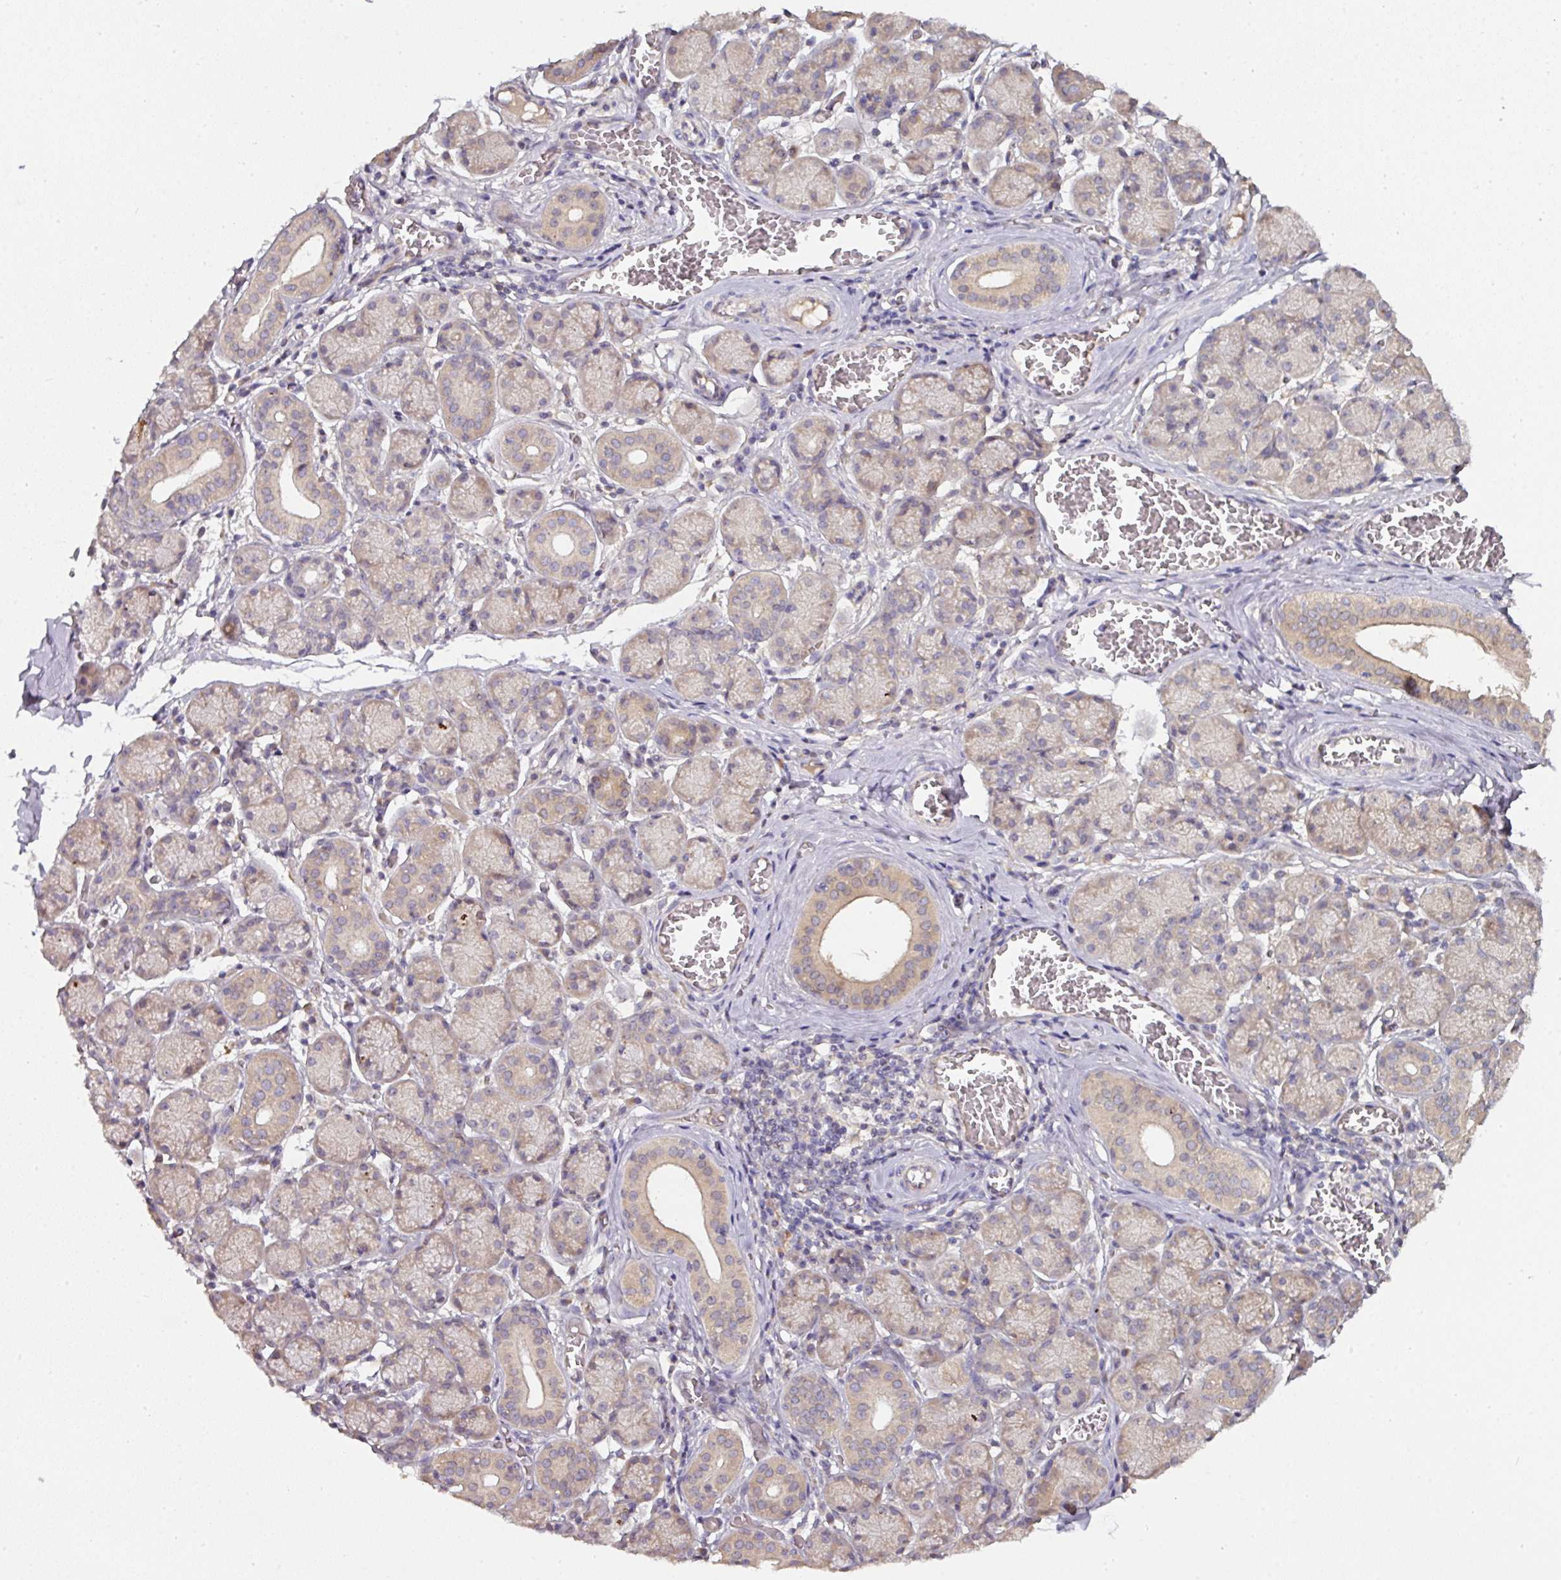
{"staining": {"intensity": "moderate", "quantity": "25%-75%", "location": "cytoplasmic/membranous"}, "tissue": "salivary gland", "cell_type": "Glandular cells", "image_type": "normal", "snomed": [{"axis": "morphology", "description": "Normal tissue, NOS"}, {"axis": "topography", "description": "Salivary gland"}], "caption": "Immunohistochemistry (IHC) photomicrograph of normal human salivary gland stained for a protein (brown), which exhibits medium levels of moderate cytoplasmic/membranous expression in about 25%-75% of glandular cells.", "gene": "CTDSP2", "patient": {"sex": "female", "age": 24}}